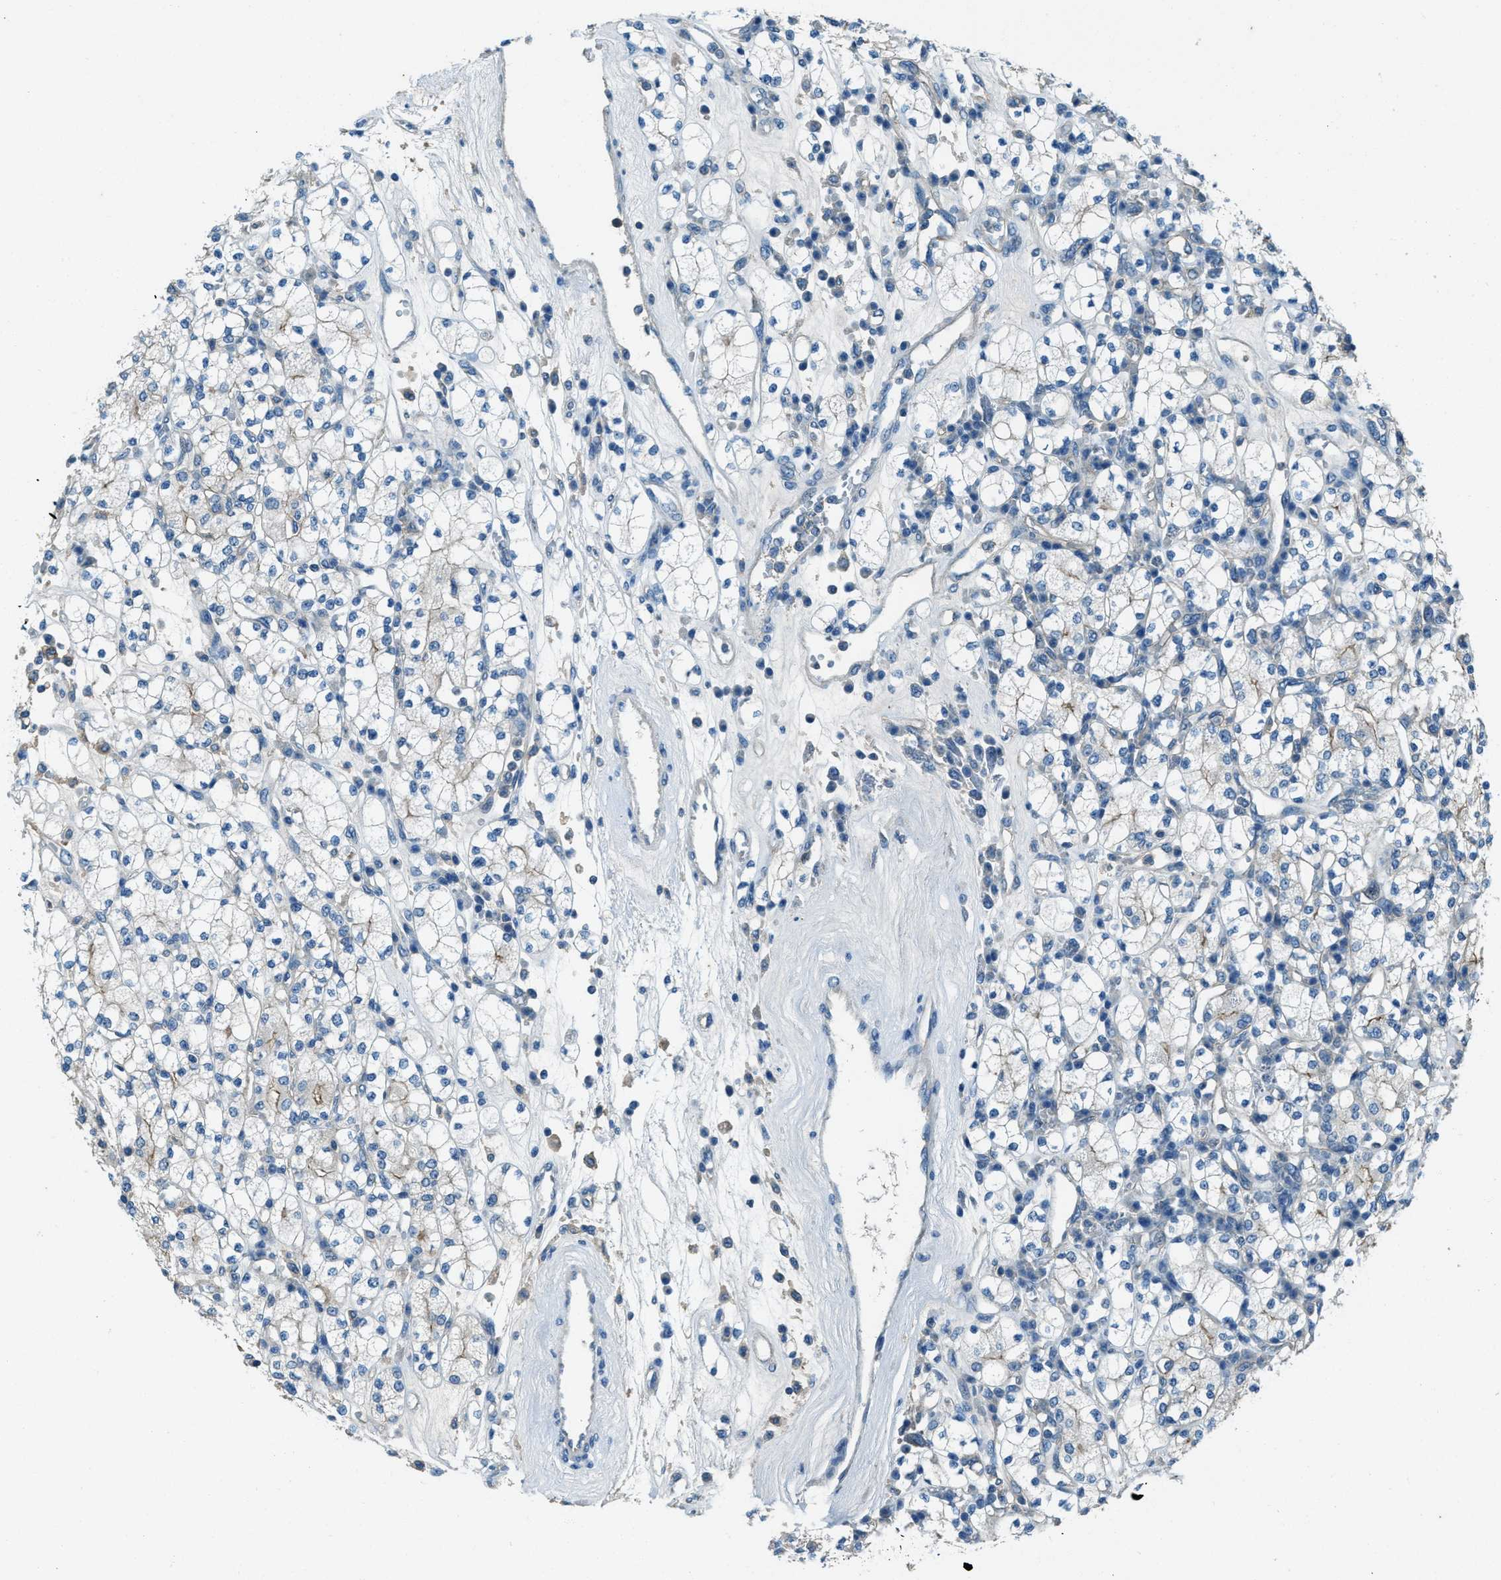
{"staining": {"intensity": "weak", "quantity": "<25%", "location": "cytoplasmic/membranous"}, "tissue": "renal cancer", "cell_type": "Tumor cells", "image_type": "cancer", "snomed": [{"axis": "morphology", "description": "Adenocarcinoma, NOS"}, {"axis": "topography", "description": "Kidney"}], "caption": "Renal cancer stained for a protein using immunohistochemistry (IHC) shows no expression tumor cells.", "gene": "SVIL", "patient": {"sex": "male", "age": 77}}